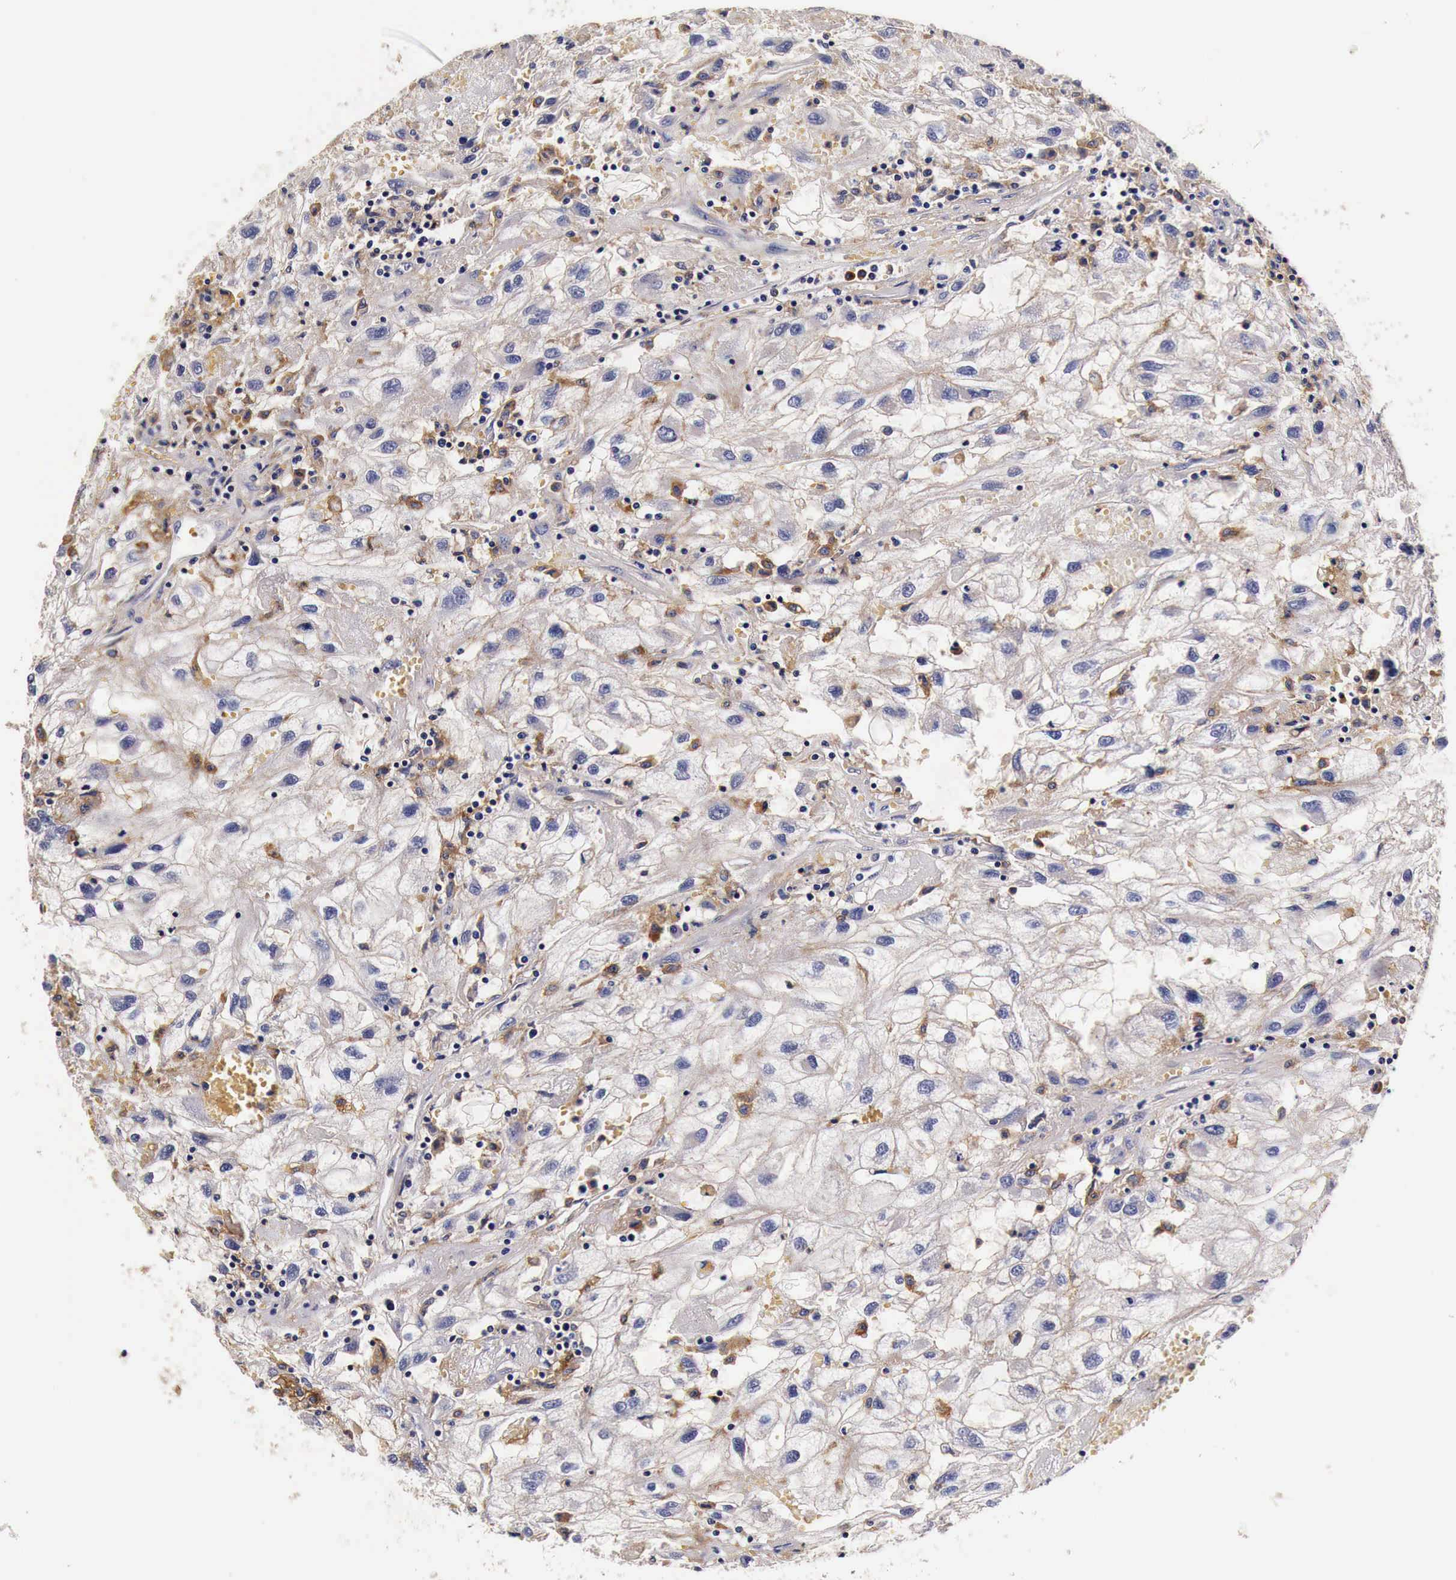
{"staining": {"intensity": "negative", "quantity": "none", "location": "none"}, "tissue": "renal cancer", "cell_type": "Tumor cells", "image_type": "cancer", "snomed": [{"axis": "morphology", "description": "Normal tissue, NOS"}, {"axis": "morphology", "description": "Adenocarcinoma, NOS"}, {"axis": "topography", "description": "Kidney"}], "caption": "Adenocarcinoma (renal) was stained to show a protein in brown. There is no significant staining in tumor cells.", "gene": "RP2", "patient": {"sex": "male", "age": 71}}